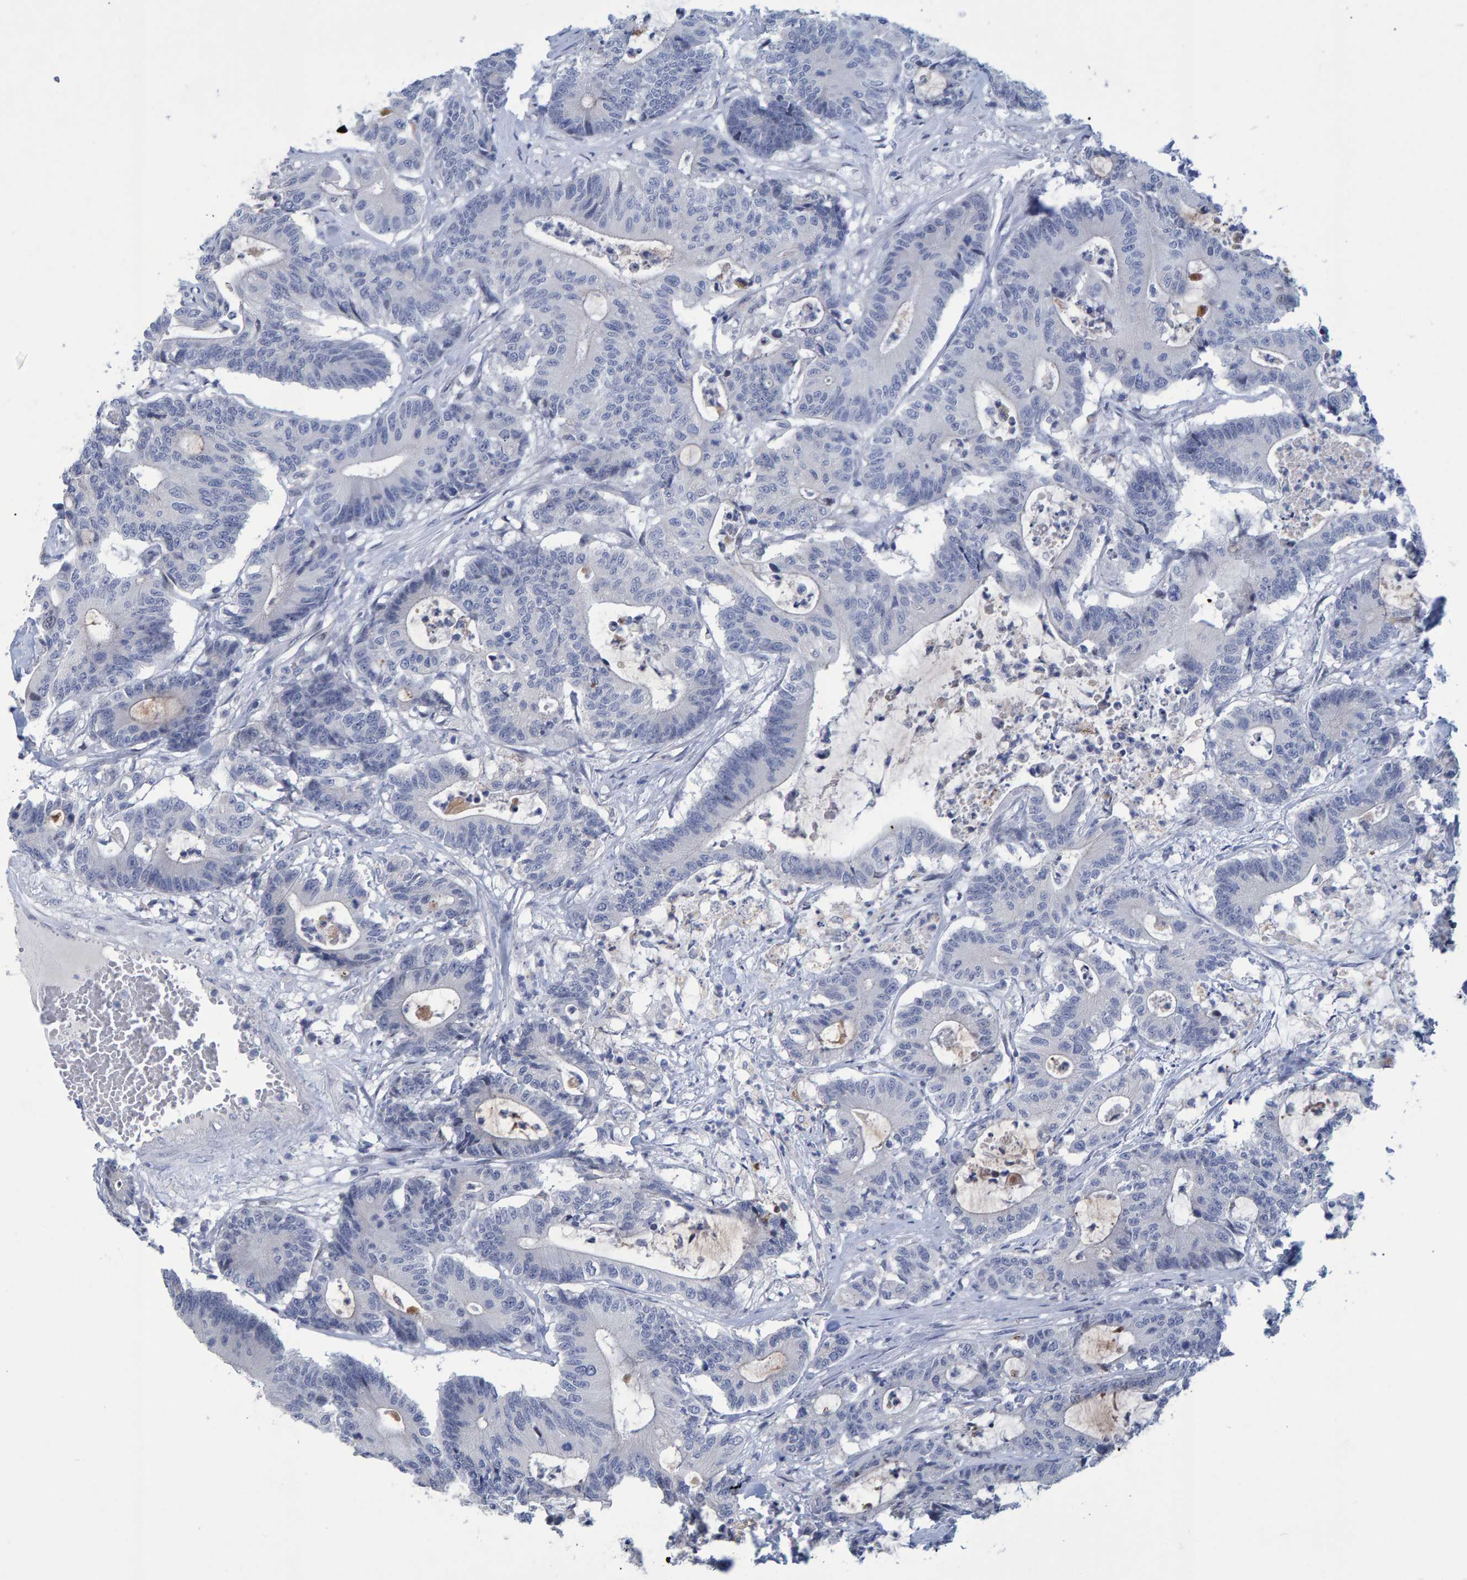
{"staining": {"intensity": "negative", "quantity": "none", "location": "none"}, "tissue": "colorectal cancer", "cell_type": "Tumor cells", "image_type": "cancer", "snomed": [{"axis": "morphology", "description": "Adenocarcinoma, NOS"}, {"axis": "topography", "description": "Colon"}], "caption": "Protein analysis of adenocarcinoma (colorectal) reveals no significant expression in tumor cells. (IHC, brightfield microscopy, high magnification).", "gene": "PROCA1", "patient": {"sex": "female", "age": 84}}